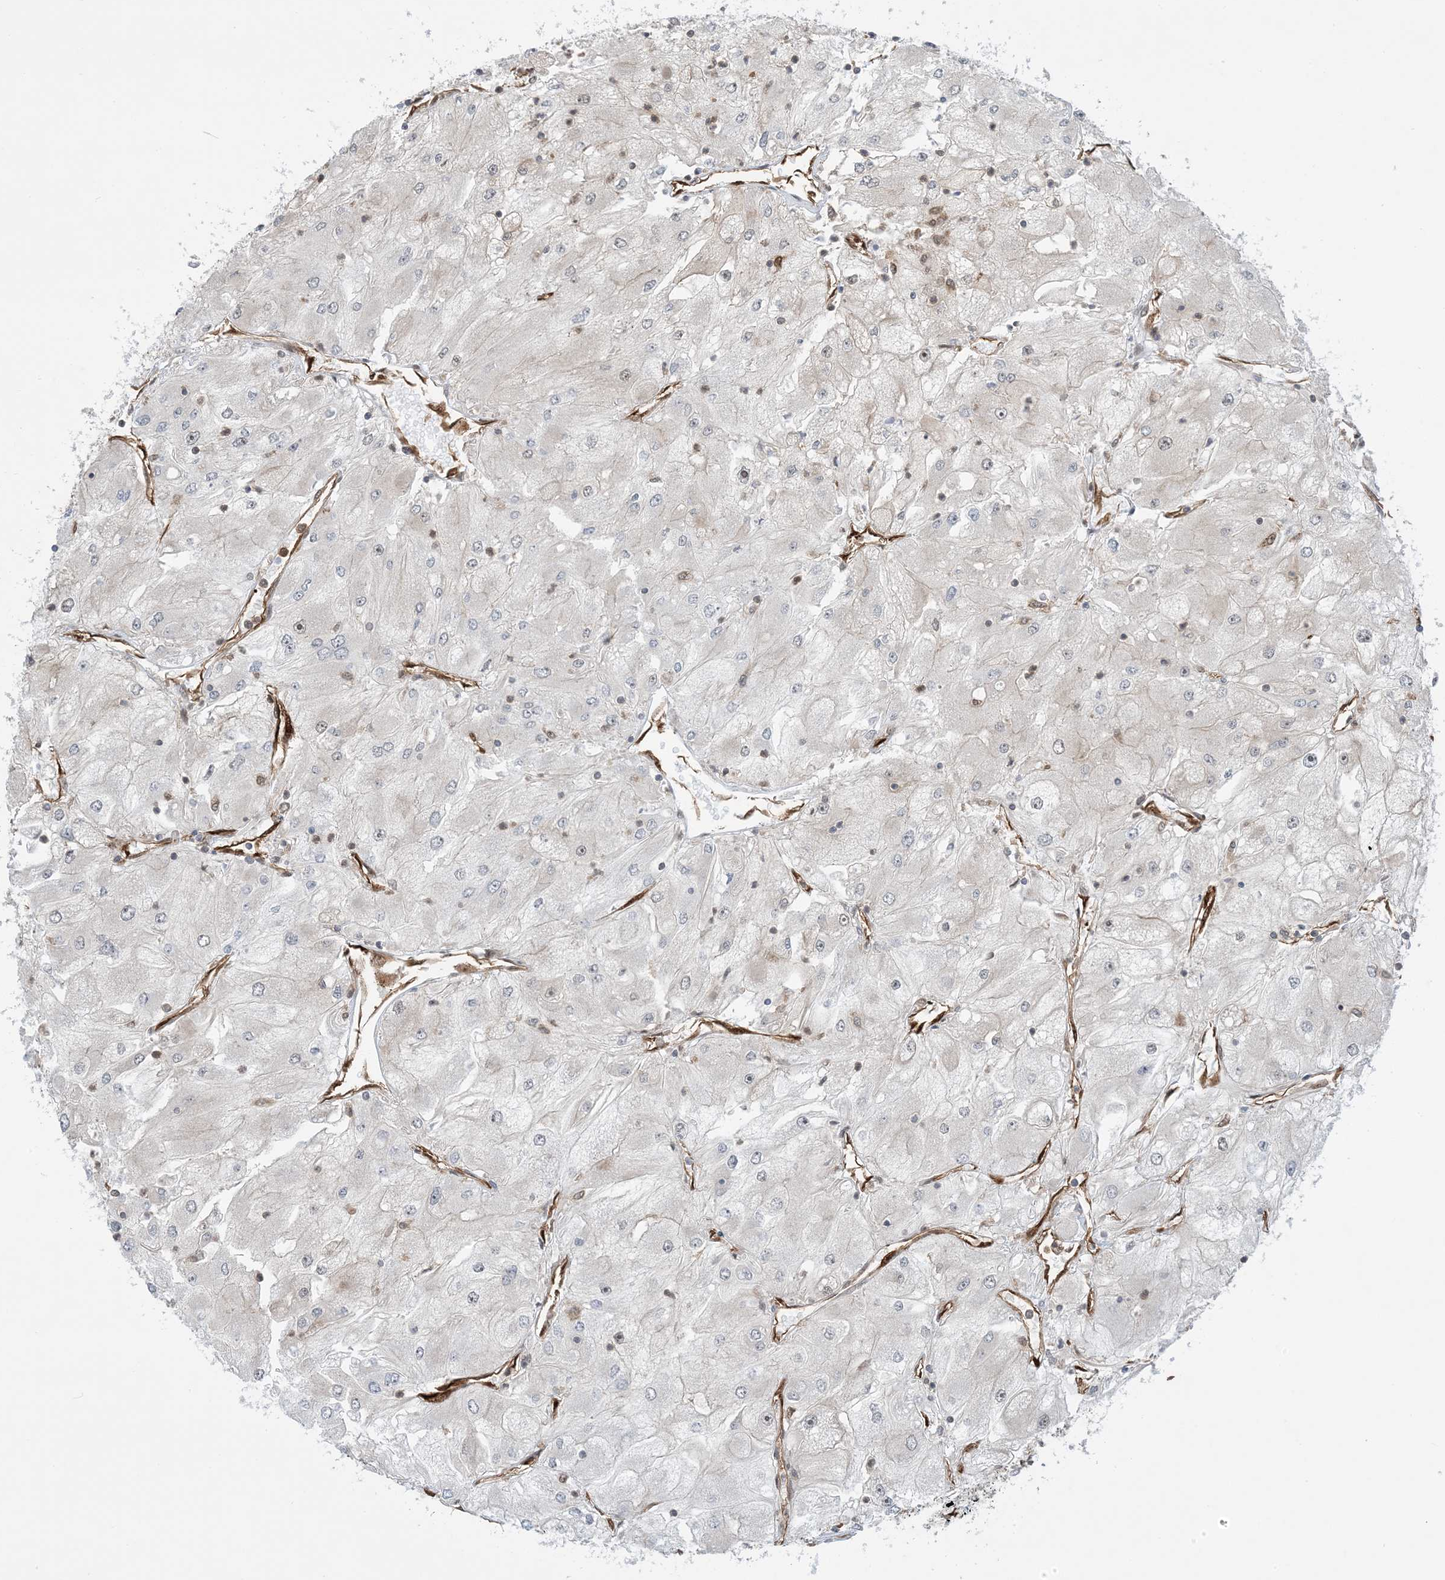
{"staining": {"intensity": "negative", "quantity": "none", "location": "none"}, "tissue": "renal cancer", "cell_type": "Tumor cells", "image_type": "cancer", "snomed": [{"axis": "morphology", "description": "Adenocarcinoma, NOS"}, {"axis": "topography", "description": "Kidney"}], "caption": "An IHC histopathology image of renal adenocarcinoma is shown. There is no staining in tumor cells of renal adenocarcinoma.", "gene": "PPM1F", "patient": {"sex": "male", "age": 80}}